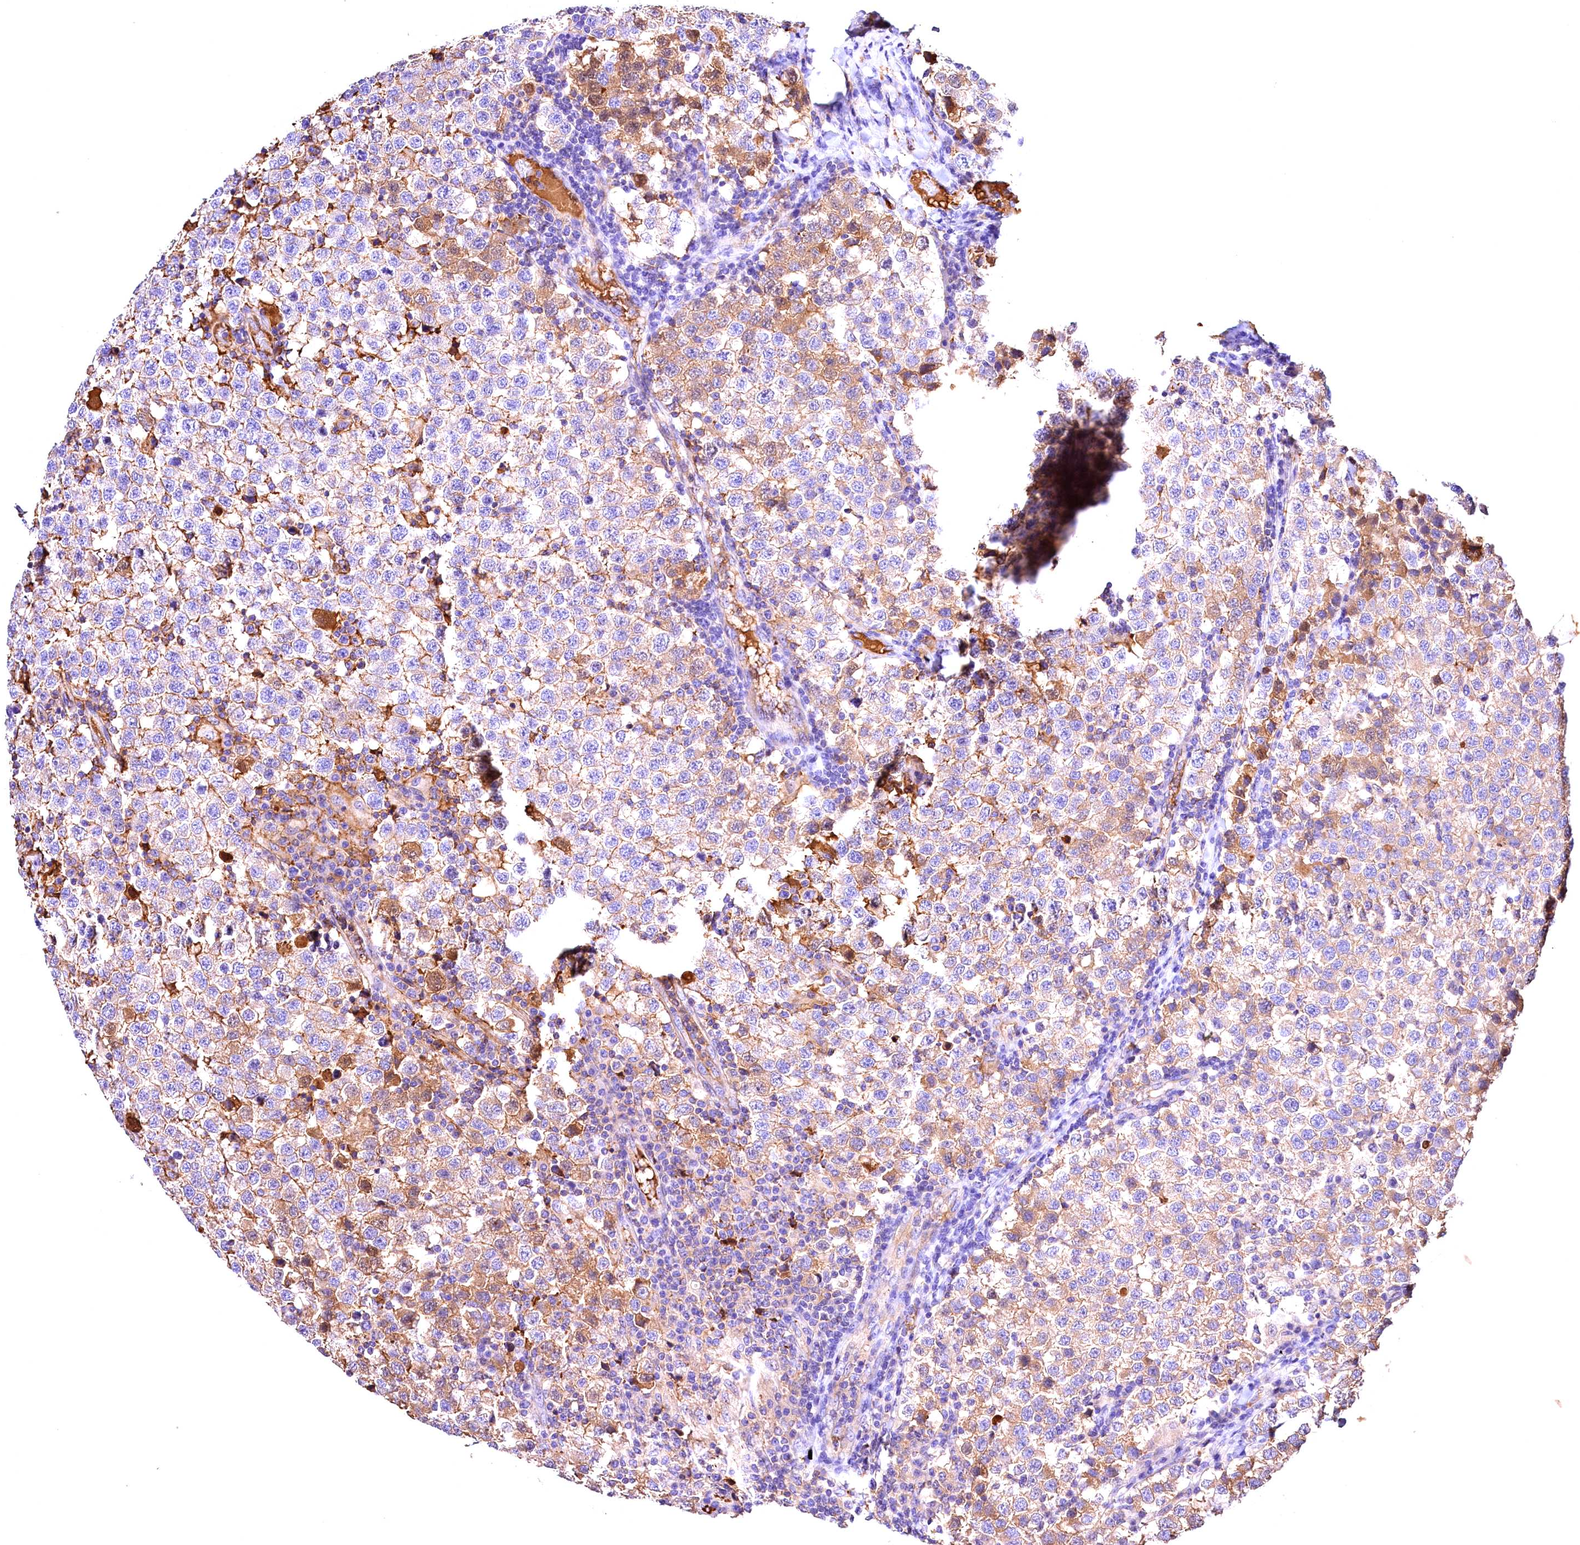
{"staining": {"intensity": "moderate", "quantity": "<25%", "location": "cytoplasmic/membranous"}, "tissue": "testis cancer", "cell_type": "Tumor cells", "image_type": "cancer", "snomed": [{"axis": "morphology", "description": "Seminoma, NOS"}, {"axis": "topography", "description": "Testis"}], "caption": "Brown immunohistochemical staining in human testis cancer (seminoma) demonstrates moderate cytoplasmic/membranous positivity in about <25% of tumor cells.", "gene": "ARMC6", "patient": {"sex": "male", "age": 34}}